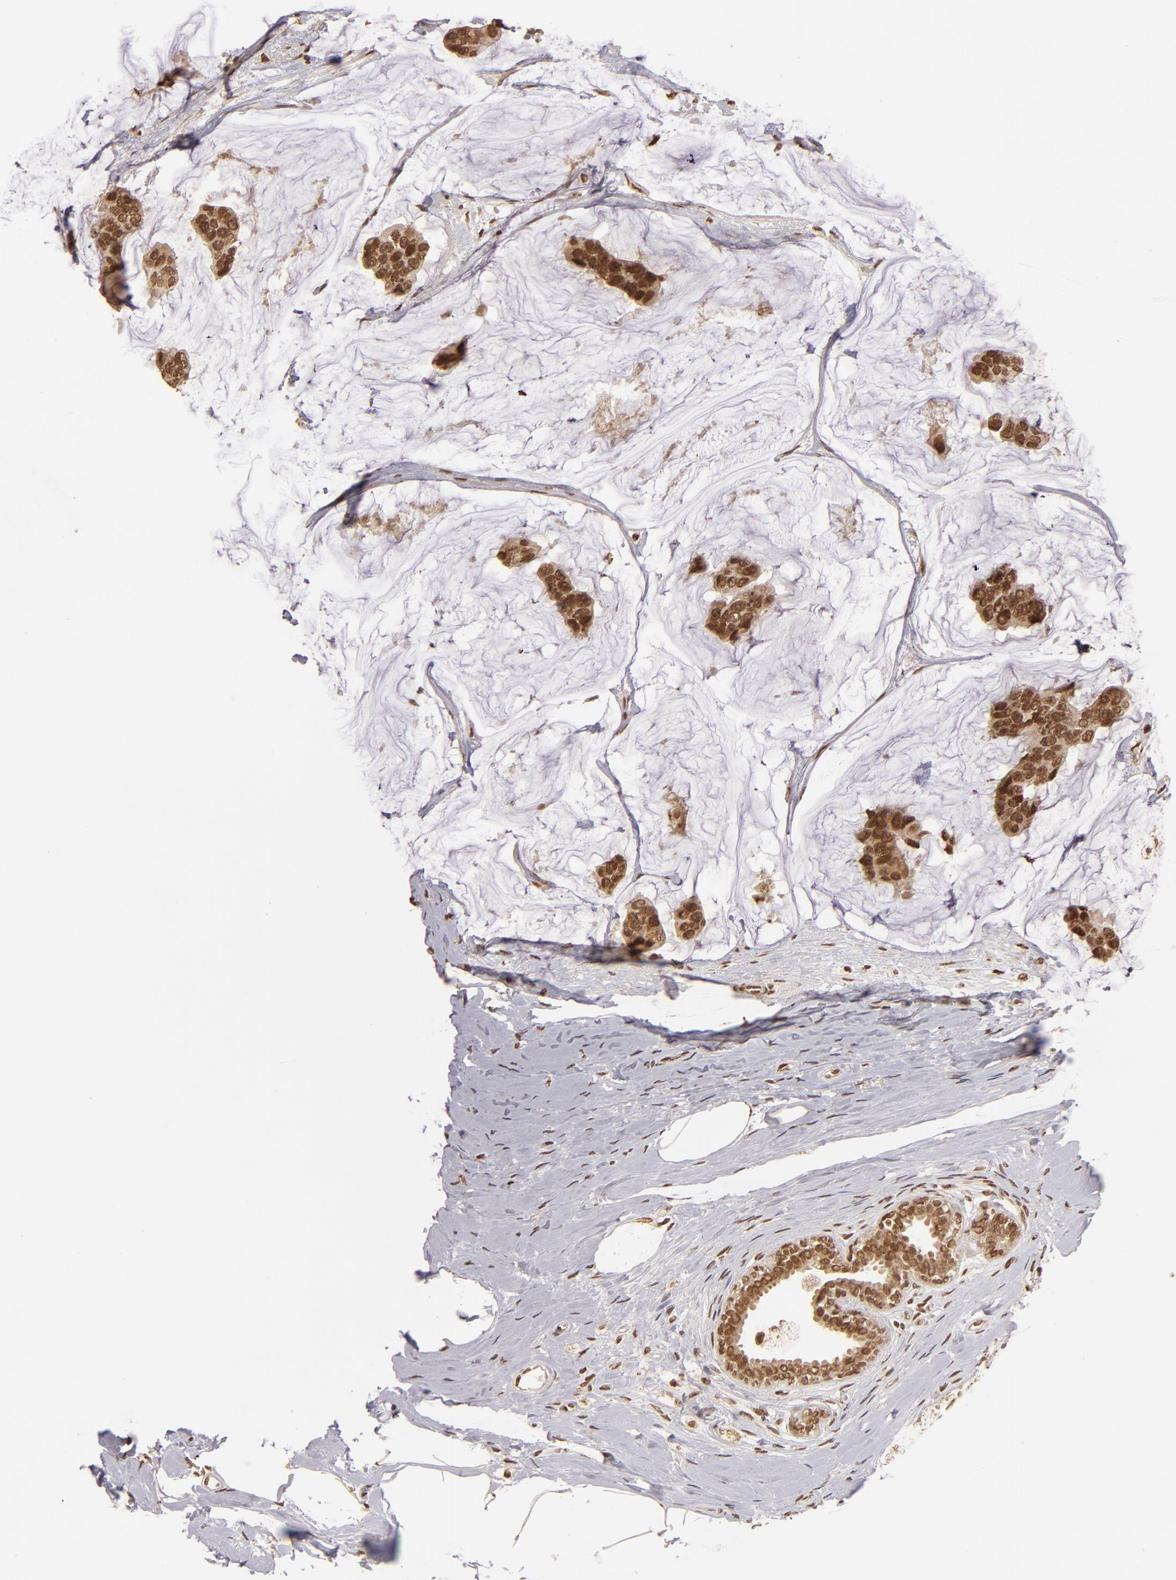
{"staining": {"intensity": "strong", "quantity": ">75%", "location": "cytoplasmic/membranous,nuclear"}, "tissue": "breast cancer", "cell_type": "Tumor cells", "image_type": "cancer", "snomed": [{"axis": "morphology", "description": "Normal tissue, NOS"}, {"axis": "morphology", "description": "Duct carcinoma"}, {"axis": "topography", "description": "Breast"}], "caption": "Breast cancer (intraductal carcinoma) was stained to show a protein in brown. There is high levels of strong cytoplasmic/membranous and nuclear expression in approximately >75% of tumor cells. The protein of interest is stained brown, and the nuclei are stained in blue (DAB IHC with brightfield microscopy, high magnification).", "gene": "CUL3", "patient": {"sex": "female", "age": 50}}